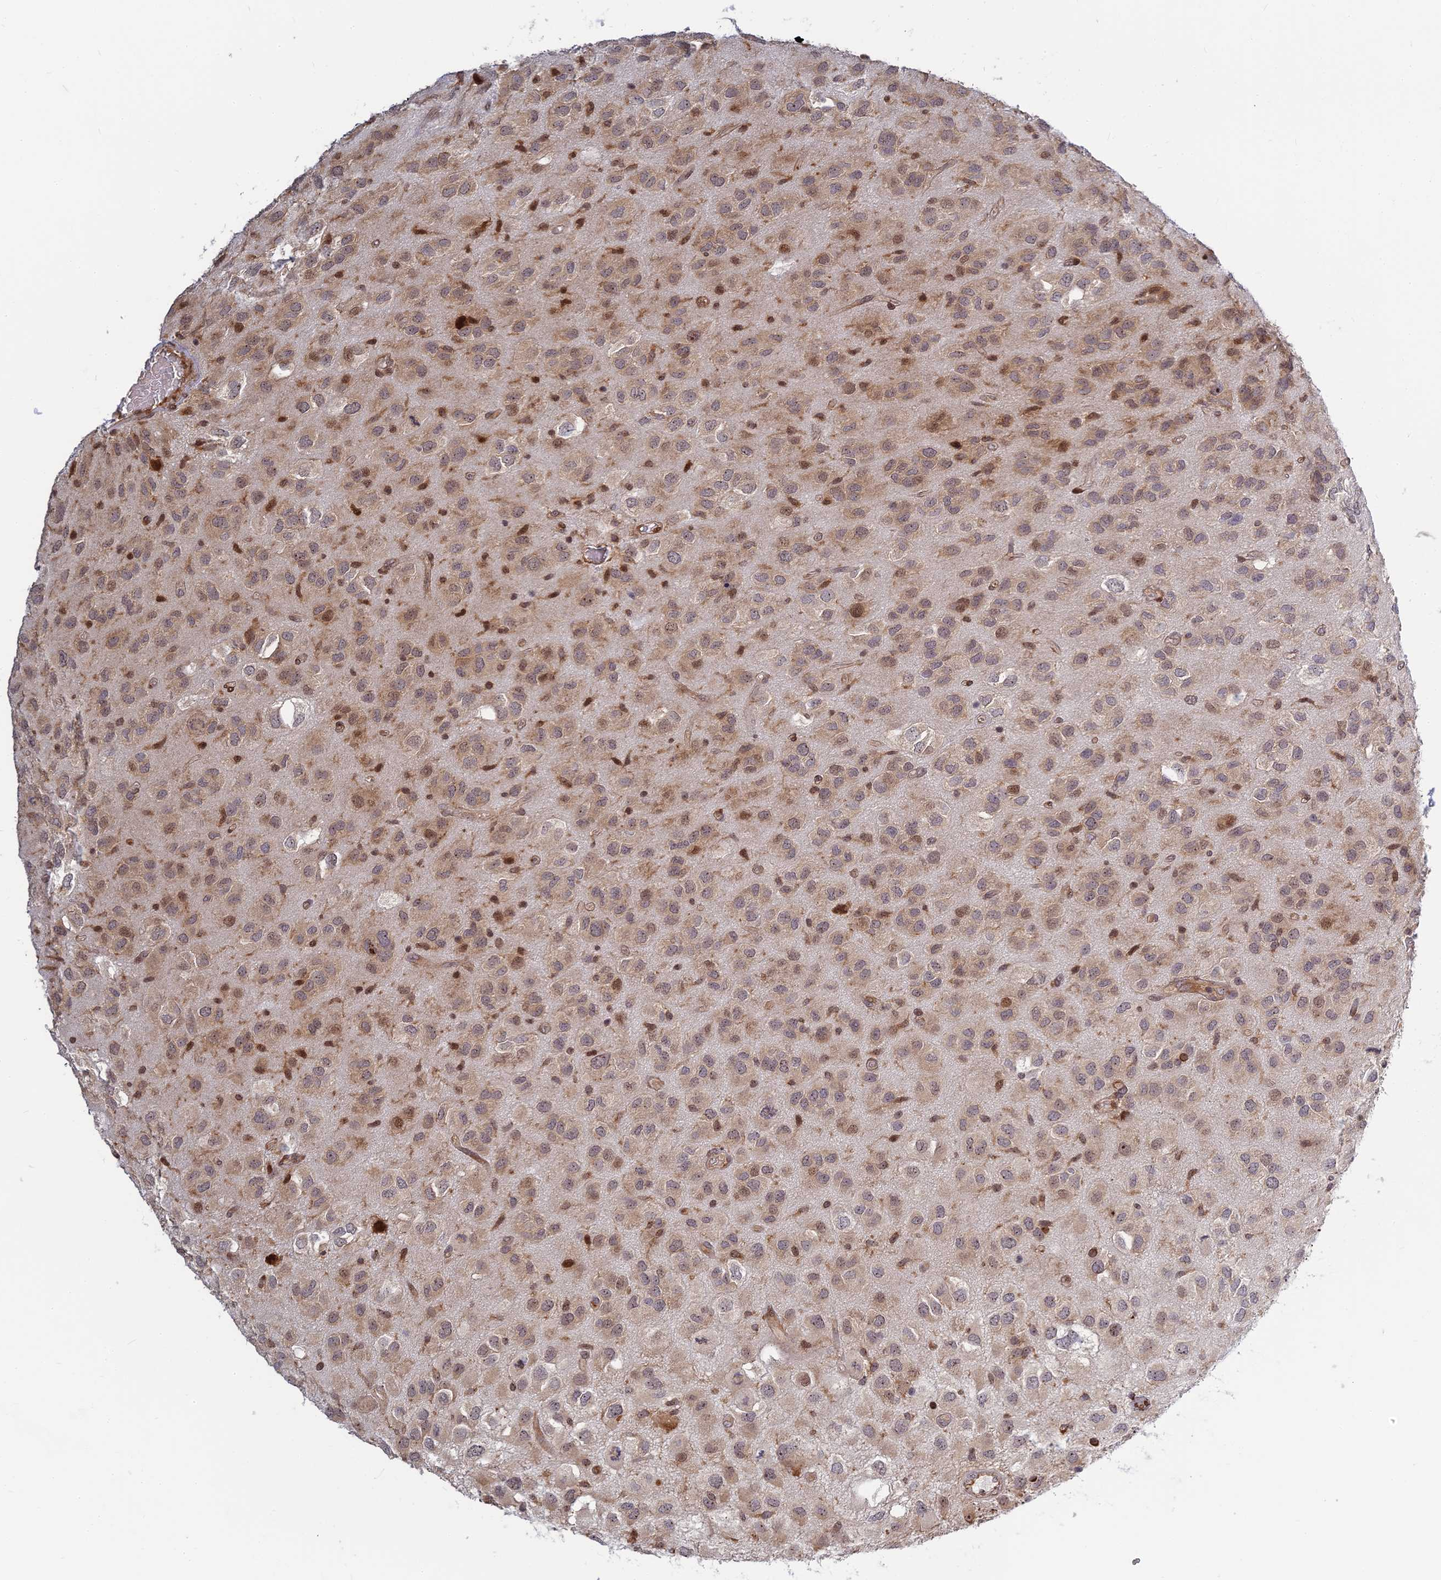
{"staining": {"intensity": "moderate", "quantity": "25%-75%", "location": "cytoplasmic/membranous"}, "tissue": "glioma", "cell_type": "Tumor cells", "image_type": "cancer", "snomed": [{"axis": "morphology", "description": "Glioma, malignant, Low grade"}, {"axis": "topography", "description": "Brain"}], "caption": "This histopathology image shows immunohistochemistry staining of glioma, with medium moderate cytoplasmic/membranous expression in about 25%-75% of tumor cells.", "gene": "UFSP2", "patient": {"sex": "male", "age": 66}}